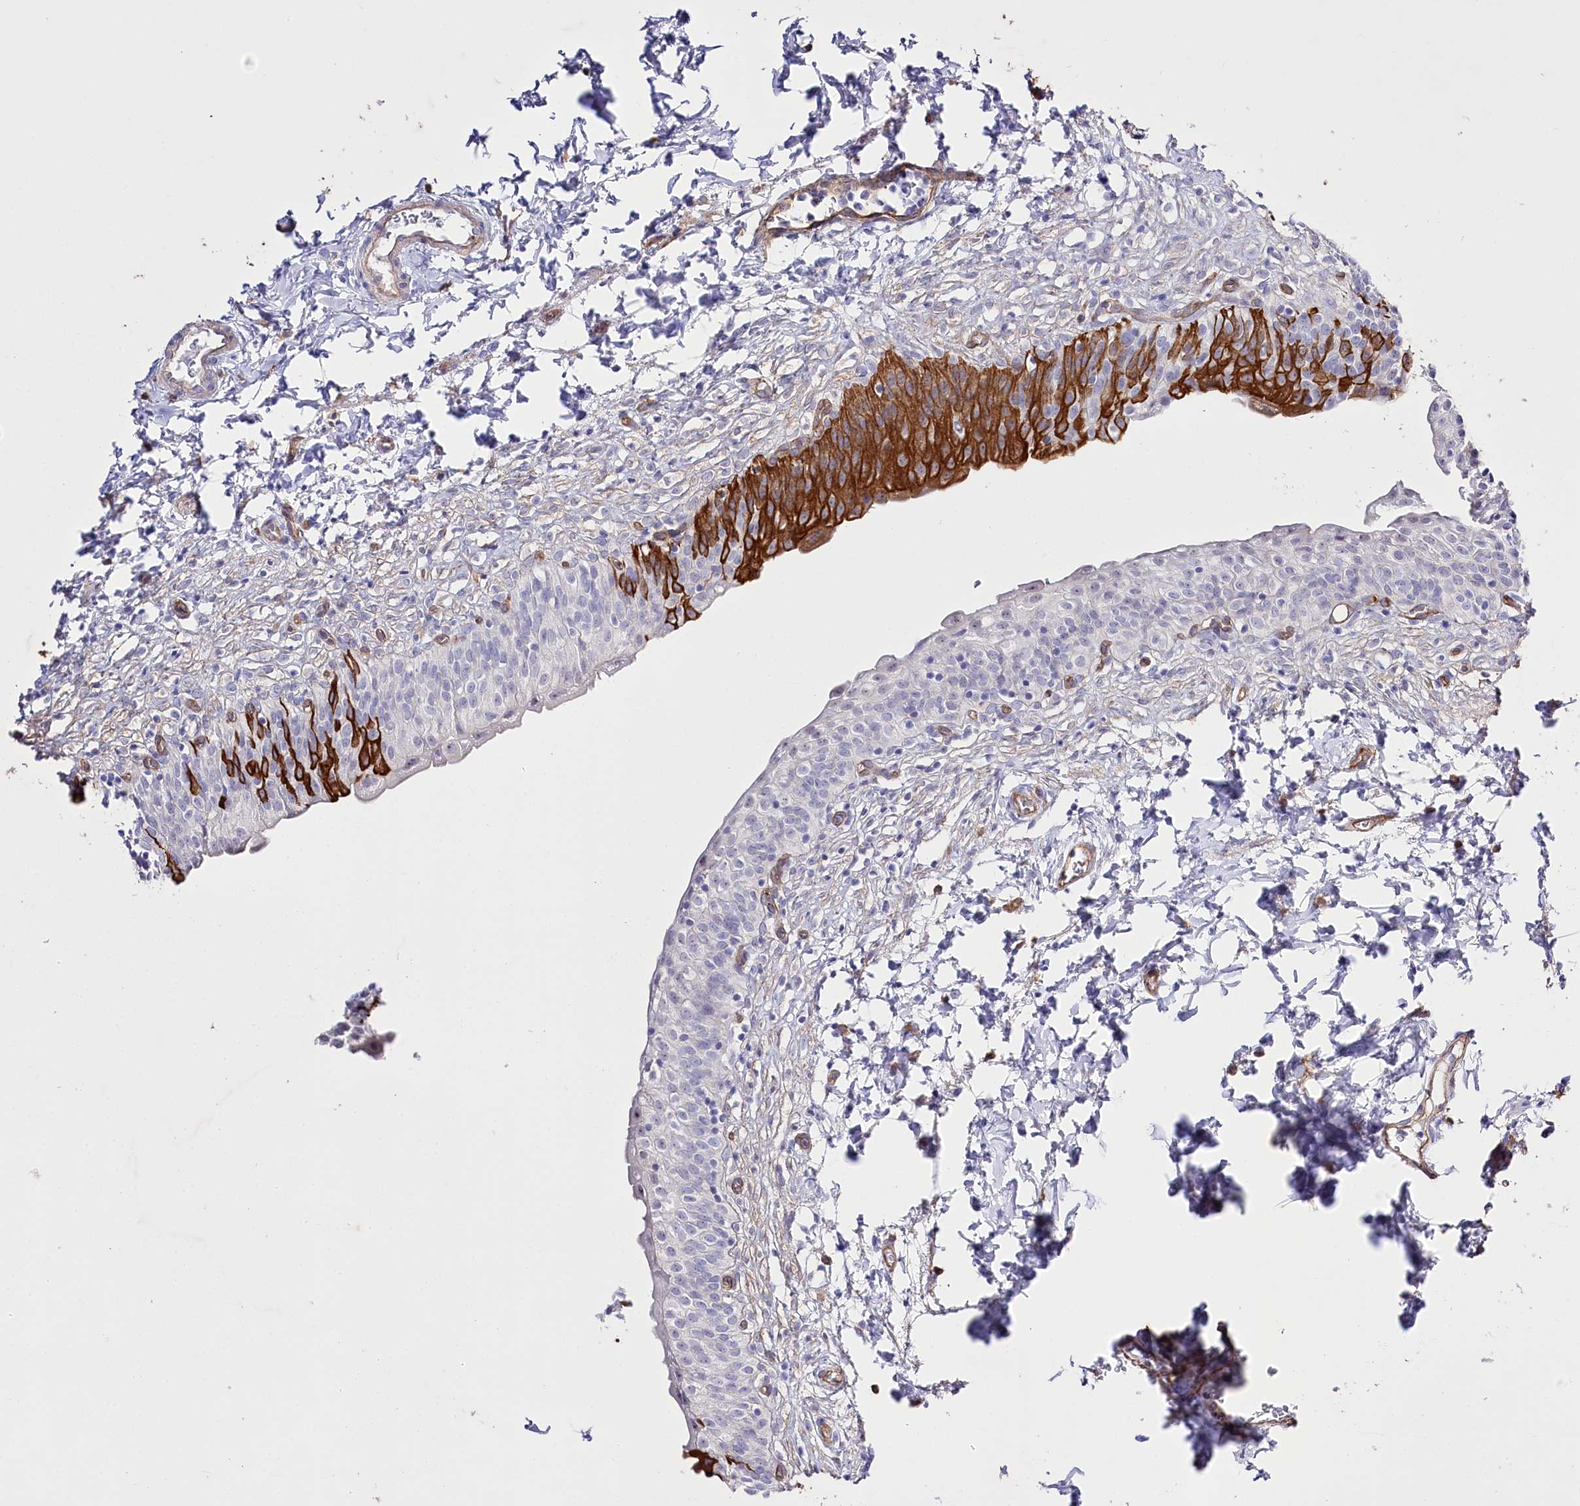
{"staining": {"intensity": "strong", "quantity": "25%-75%", "location": "cytoplasmic/membranous"}, "tissue": "urinary bladder", "cell_type": "Urothelial cells", "image_type": "normal", "snomed": [{"axis": "morphology", "description": "Normal tissue, NOS"}, {"axis": "topography", "description": "Urinary bladder"}], "caption": "The photomicrograph shows immunohistochemical staining of benign urinary bladder. There is strong cytoplasmic/membranous expression is appreciated in approximately 25%-75% of urothelial cells.", "gene": "SLC39A10", "patient": {"sex": "male", "age": 55}}